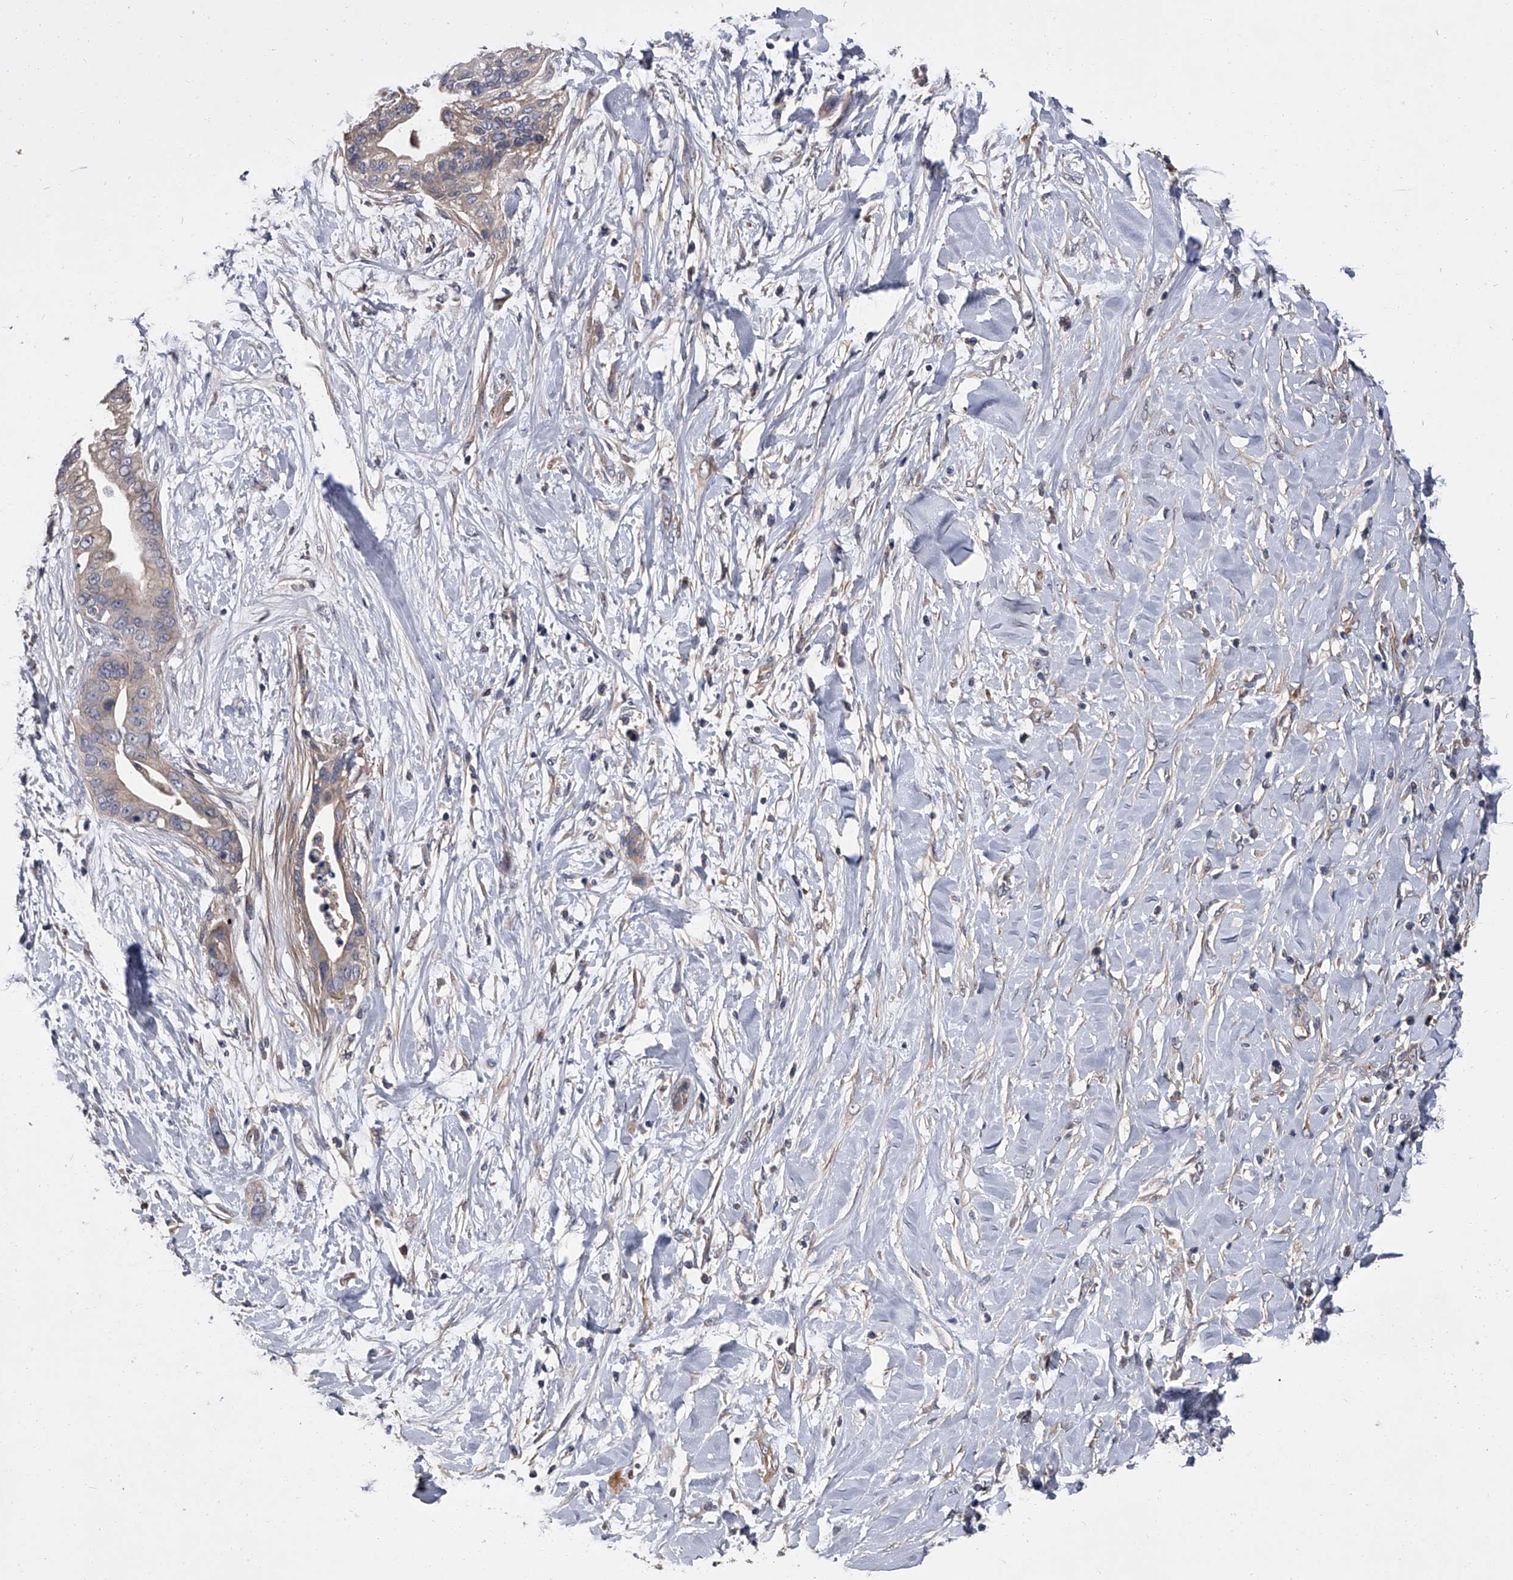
{"staining": {"intensity": "weak", "quantity": "<25%", "location": "cytoplasmic/membranous"}, "tissue": "pancreatic cancer", "cell_type": "Tumor cells", "image_type": "cancer", "snomed": [{"axis": "morphology", "description": "Normal tissue, NOS"}, {"axis": "morphology", "description": "Adenocarcinoma, NOS"}, {"axis": "topography", "description": "Pancreas"}, {"axis": "topography", "description": "Peripheral nerve tissue"}], "caption": "Photomicrograph shows no significant protein positivity in tumor cells of pancreatic cancer (adenocarcinoma).", "gene": "STK36", "patient": {"sex": "male", "age": 59}}